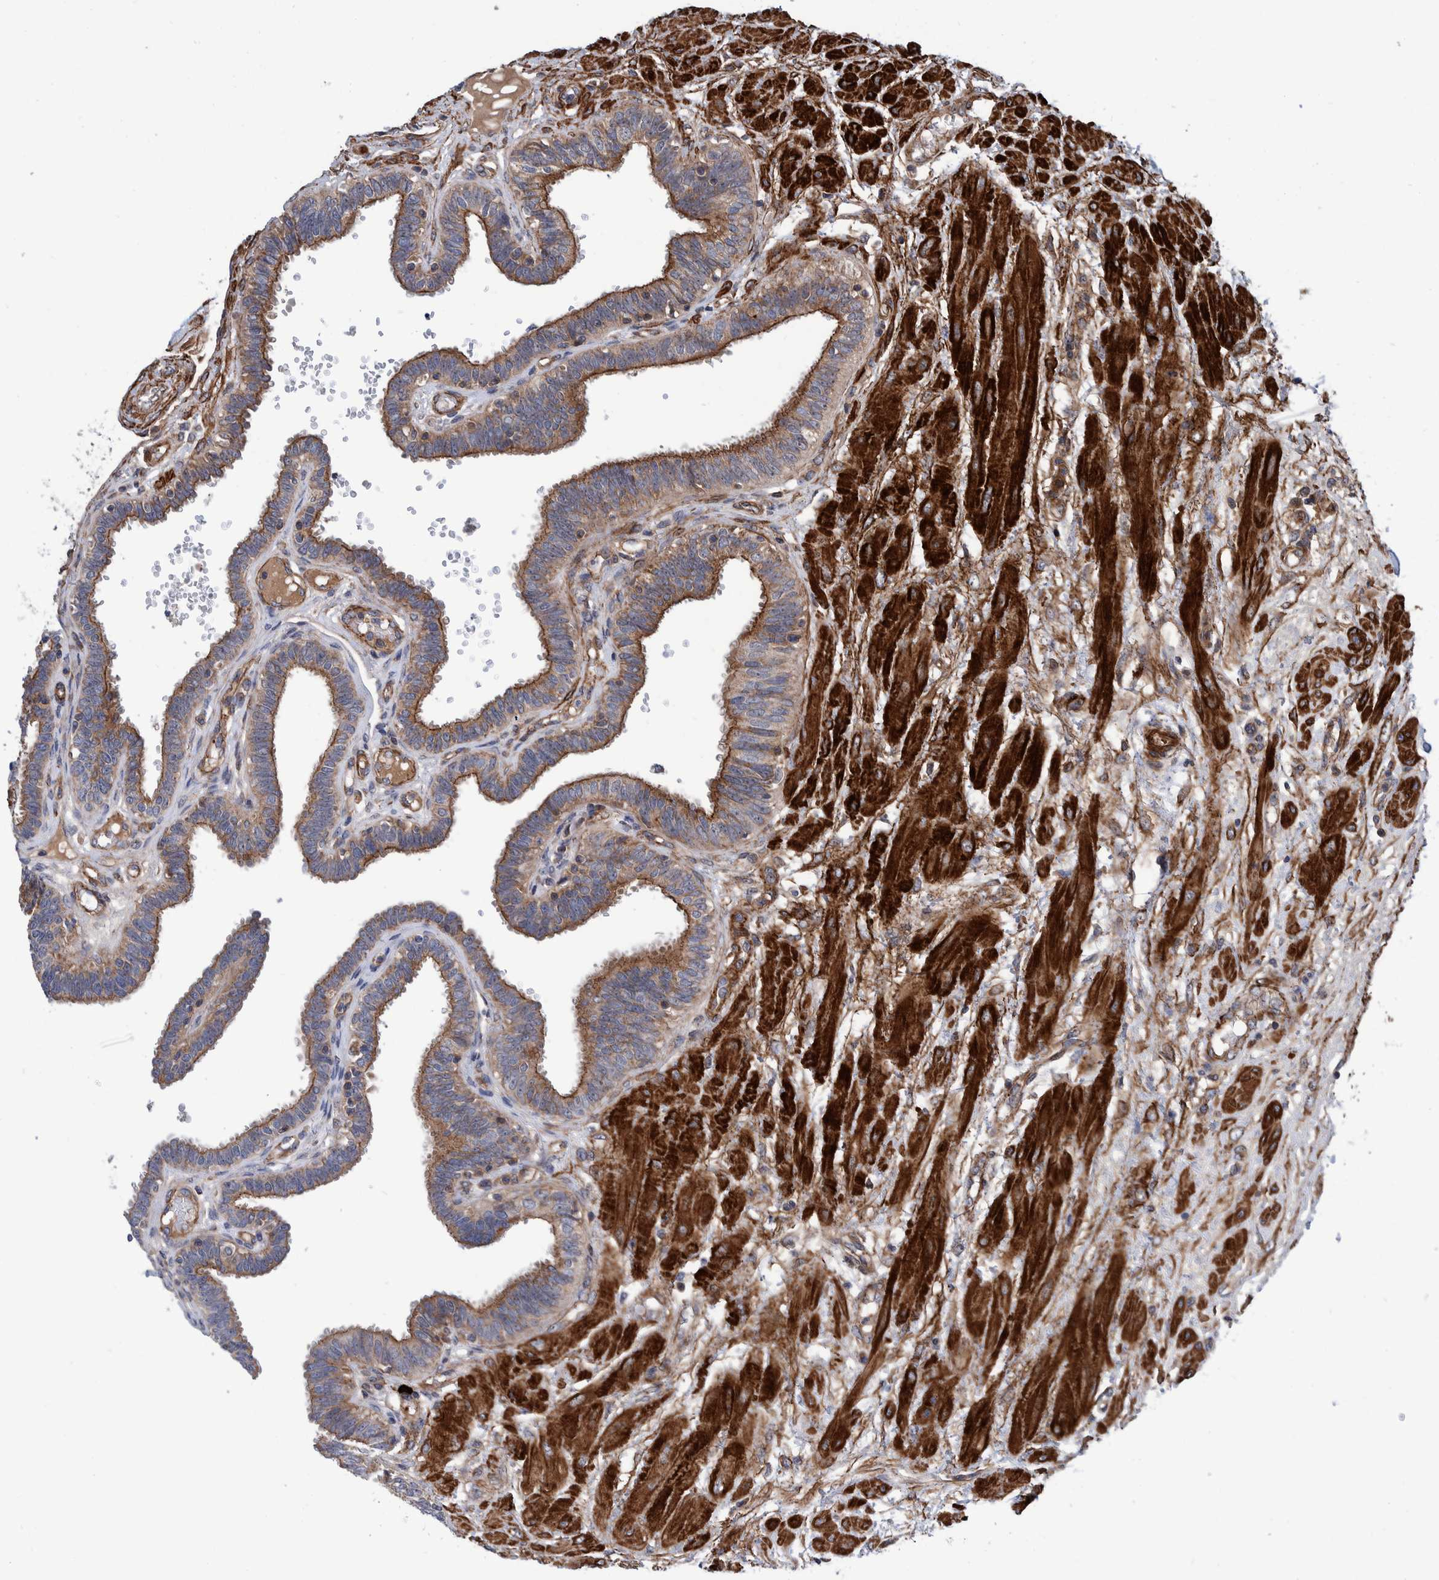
{"staining": {"intensity": "moderate", "quantity": ">75%", "location": "cytoplasmic/membranous"}, "tissue": "fallopian tube", "cell_type": "Glandular cells", "image_type": "normal", "snomed": [{"axis": "morphology", "description": "Normal tissue, NOS"}, {"axis": "topography", "description": "Fallopian tube"}], "caption": "Immunohistochemical staining of normal fallopian tube displays moderate cytoplasmic/membranous protein positivity in about >75% of glandular cells. (DAB (3,3'-diaminobenzidine) IHC, brown staining for protein, blue staining for nuclei).", "gene": "ENSG00000262660", "patient": {"sex": "female", "age": 32}}